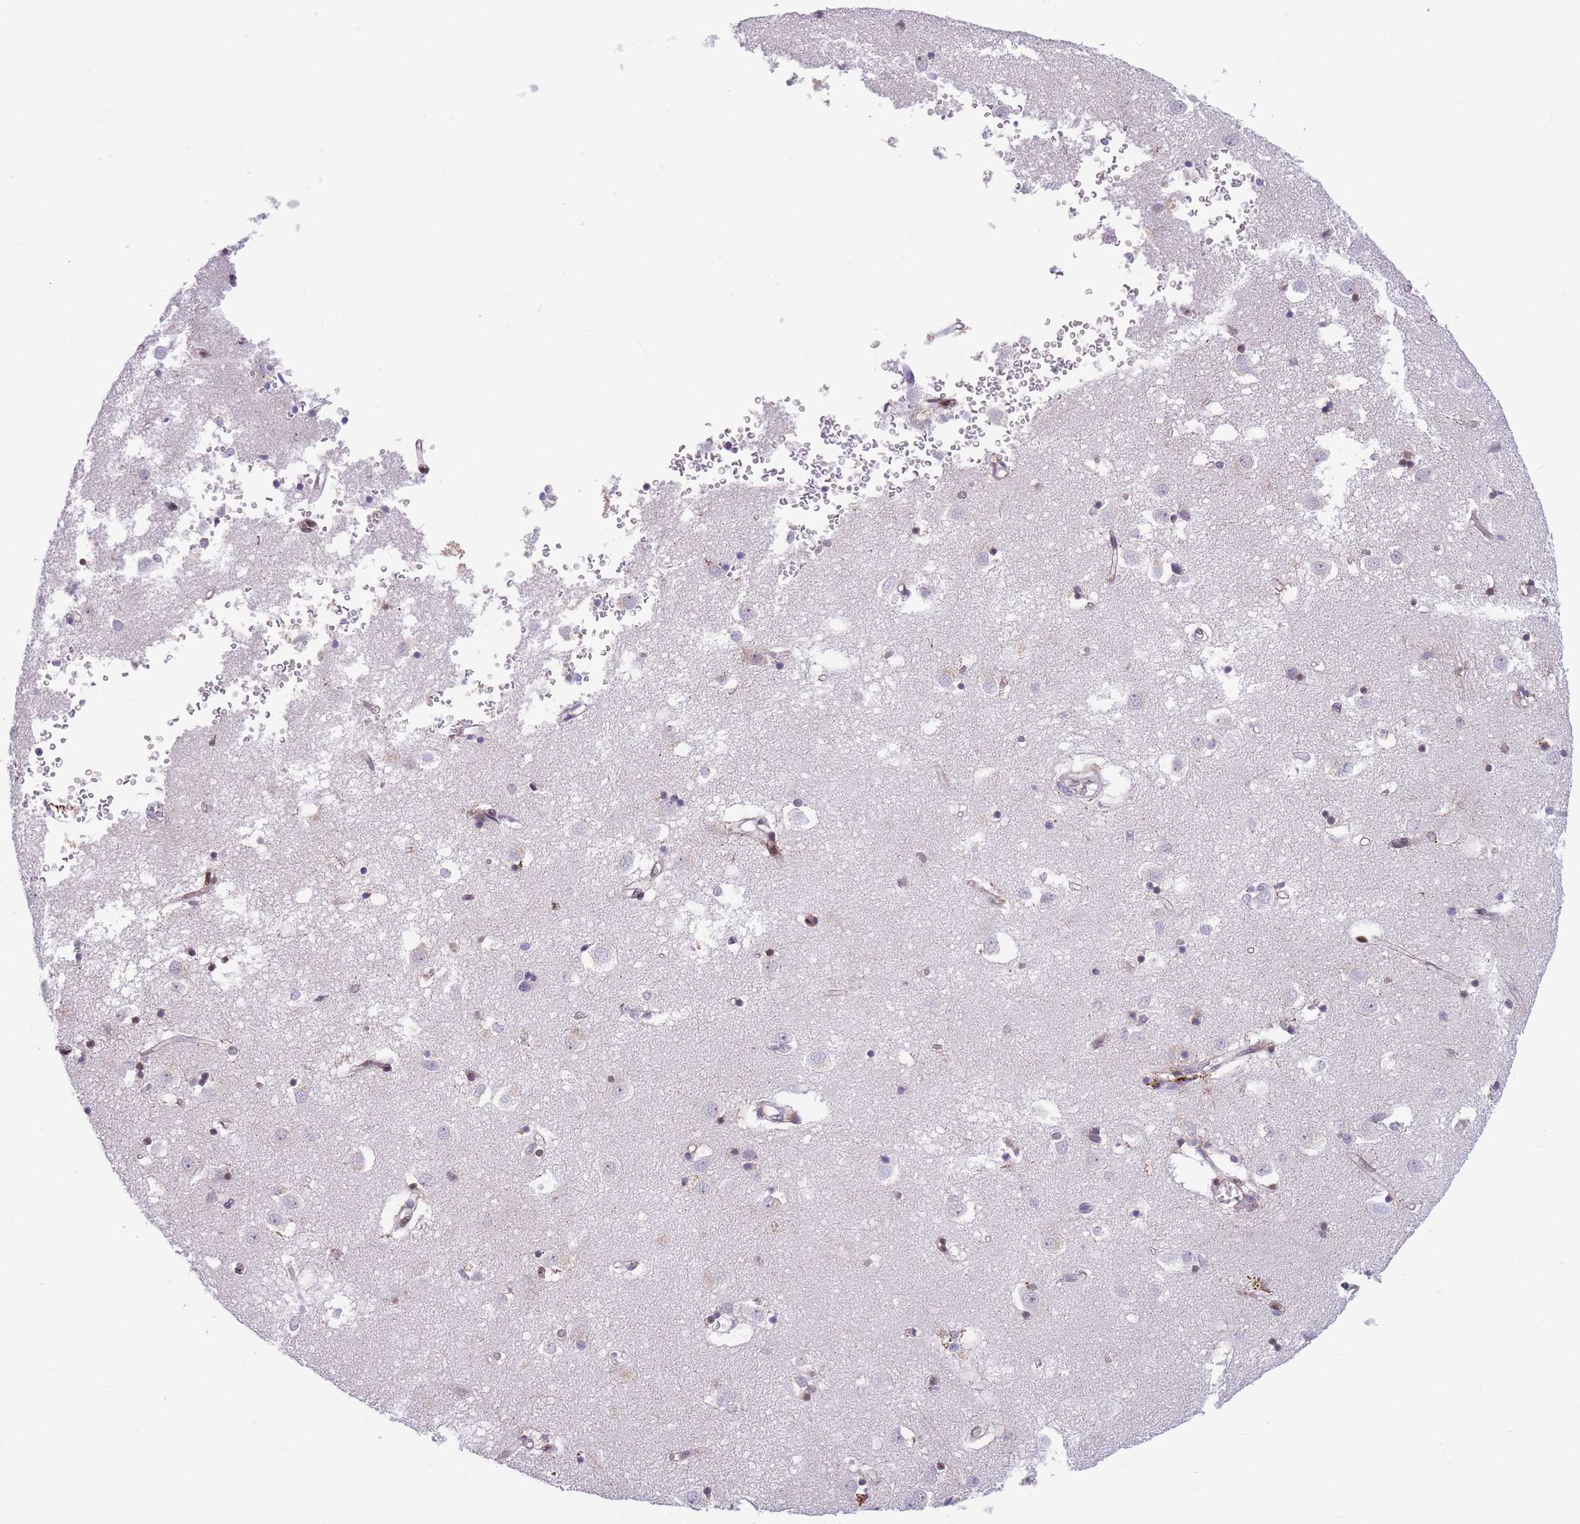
{"staining": {"intensity": "negative", "quantity": "none", "location": "none"}, "tissue": "caudate", "cell_type": "Glial cells", "image_type": "normal", "snomed": [{"axis": "morphology", "description": "Normal tissue, NOS"}, {"axis": "topography", "description": "Lateral ventricle wall"}], "caption": "Immunohistochemistry micrograph of benign caudate: caudate stained with DAB demonstrates no significant protein staining in glial cells.", "gene": "DNAJC3", "patient": {"sex": "male", "age": 70}}